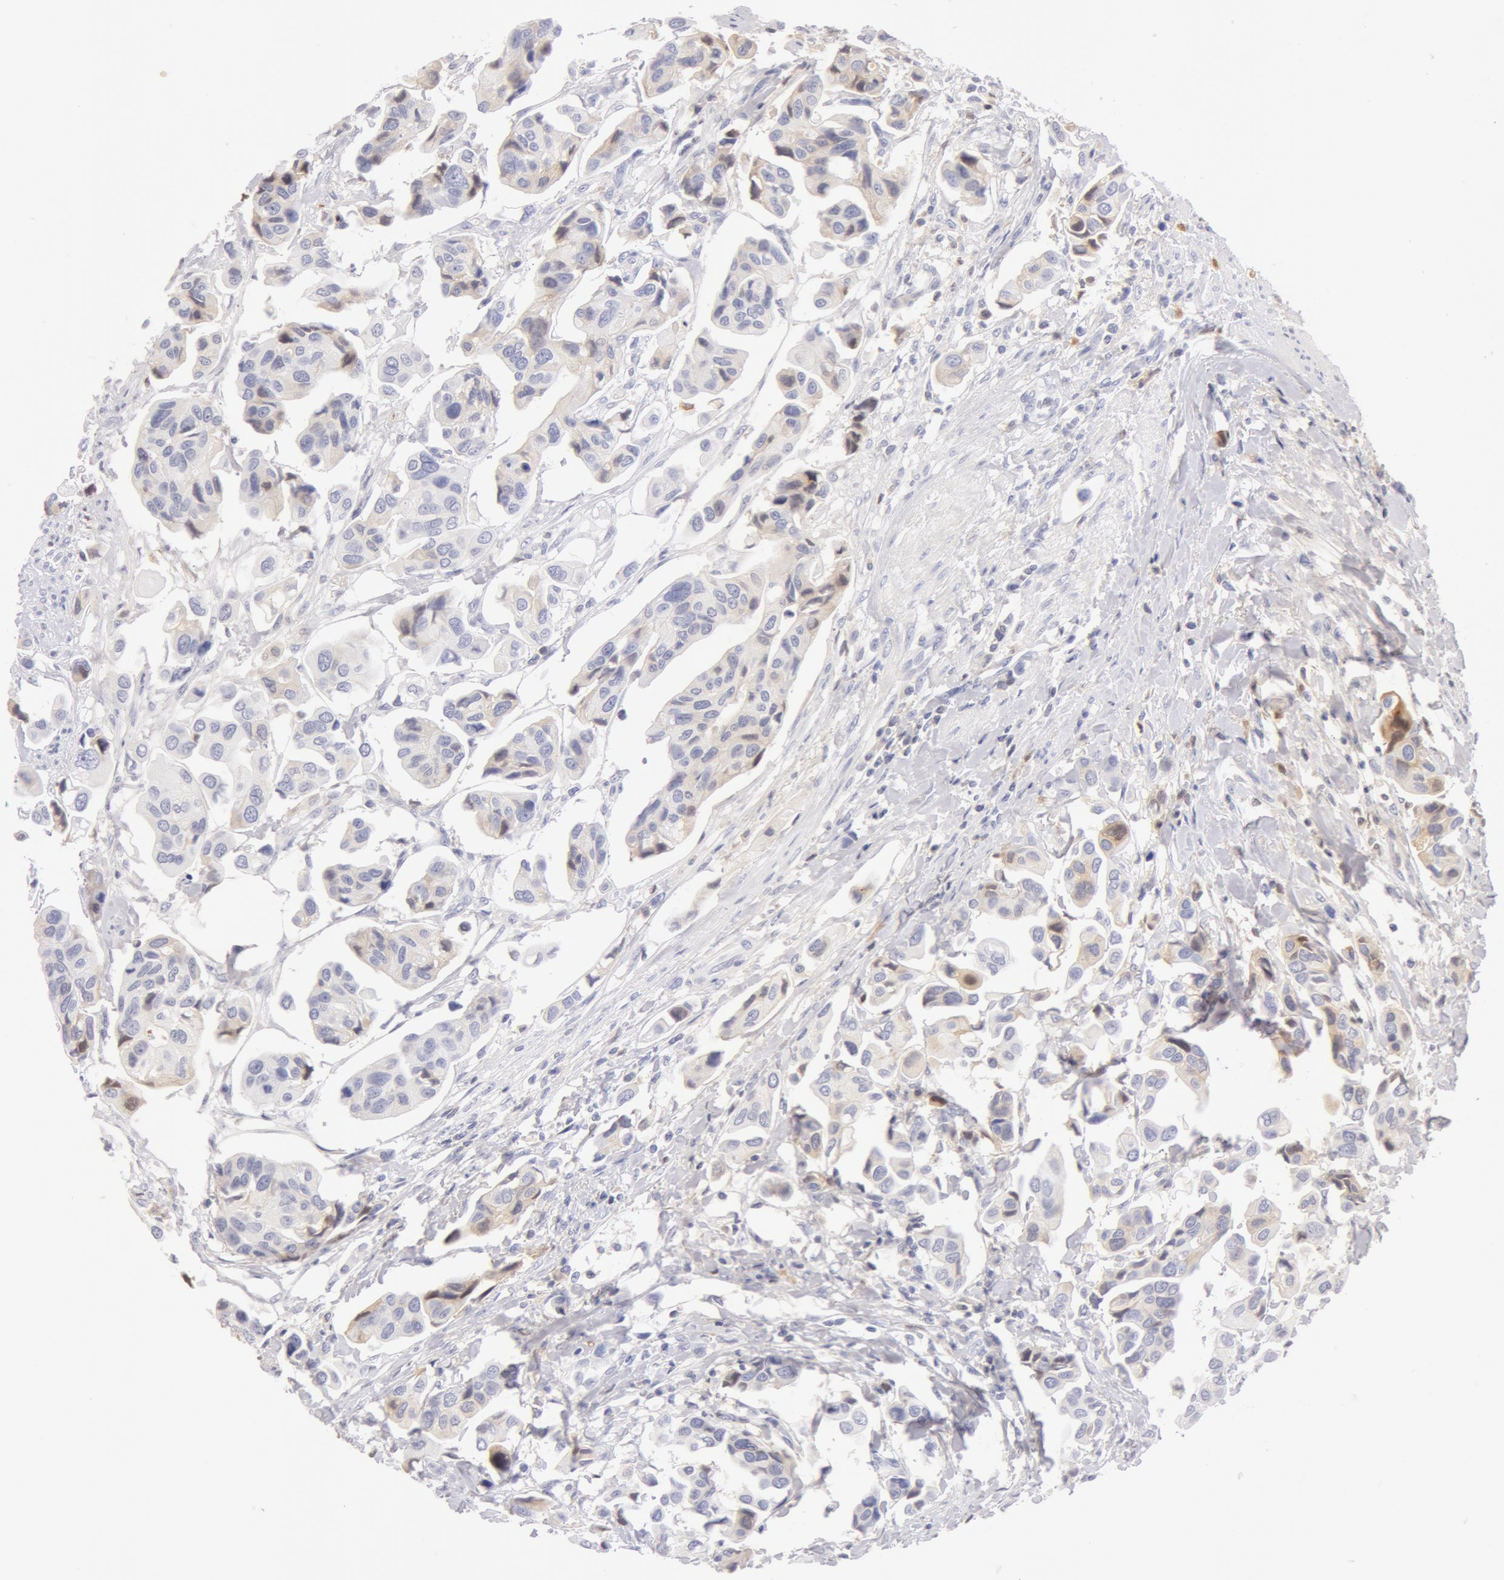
{"staining": {"intensity": "negative", "quantity": "none", "location": "none"}, "tissue": "urothelial cancer", "cell_type": "Tumor cells", "image_type": "cancer", "snomed": [{"axis": "morphology", "description": "Adenocarcinoma, NOS"}, {"axis": "topography", "description": "Urinary bladder"}], "caption": "High power microscopy photomicrograph of an immunohistochemistry histopathology image of urothelial cancer, revealing no significant staining in tumor cells. Brightfield microscopy of immunohistochemistry stained with DAB (3,3'-diaminobenzidine) (brown) and hematoxylin (blue), captured at high magnification.", "gene": "AHSG", "patient": {"sex": "male", "age": 61}}